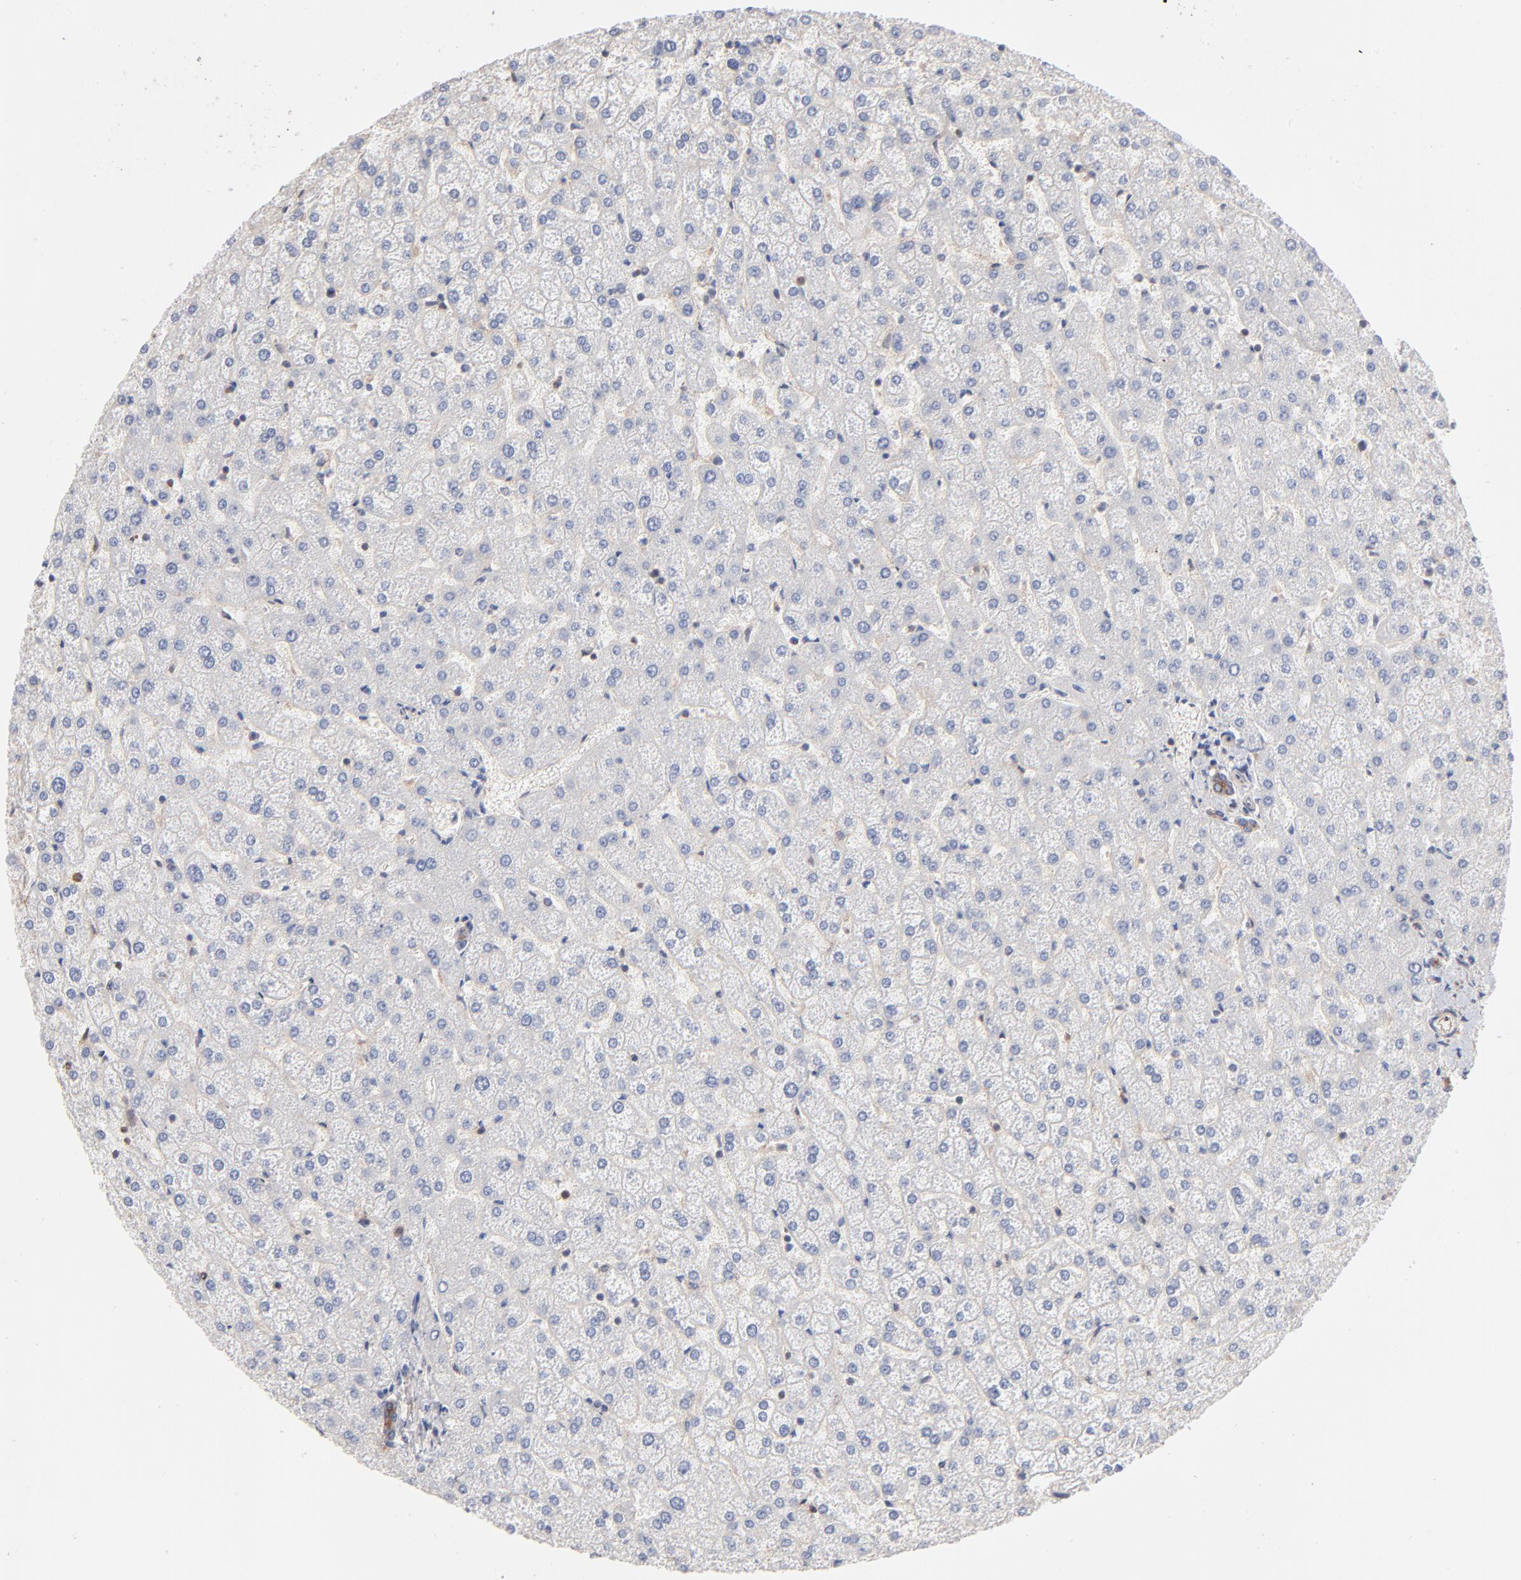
{"staining": {"intensity": "weak", "quantity": ">75%", "location": "cytoplasmic/membranous"}, "tissue": "liver", "cell_type": "Cholangiocytes", "image_type": "normal", "snomed": [{"axis": "morphology", "description": "Normal tissue, NOS"}, {"axis": "topography", "description": "Liver"}], "caption": "A histopathology image showing weak cytoplasmic/membranous staining in approximately >75% of cholangiocytes in unremarkable liver, as visualized by brown immunohistochemical staining.", "gene": "ARHGEF6", "patient": {"sex": "female", "age": 32}}